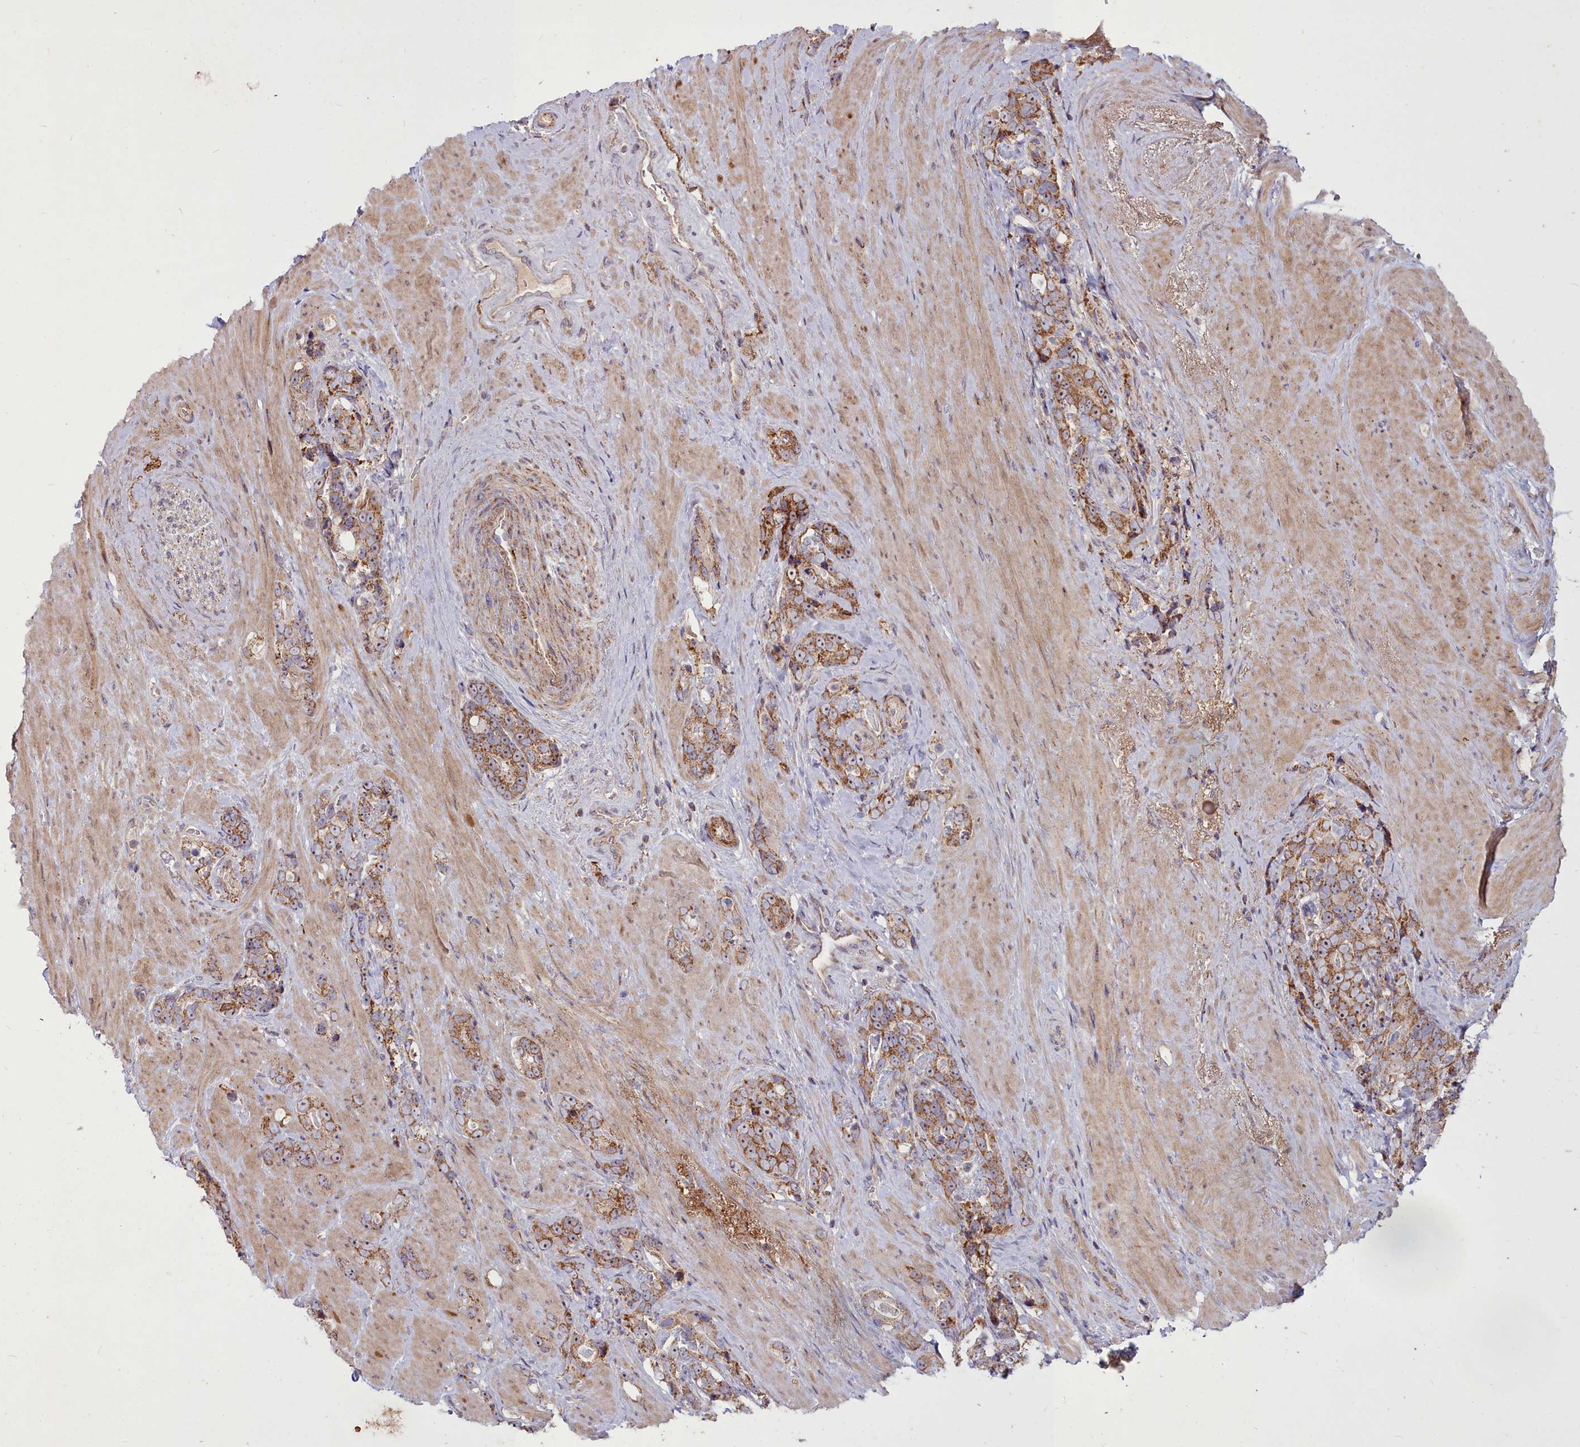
{"staining": {"intensity": "moderate", "quantity": ">75%", "location": "cytoplasmic/membranous"}, "tissue": "prostate cancer", "cell_type": "Tumor cells", "image_type": "cancer", "snomed": [{"axis": "morphology", "description": "Adenocarcinoma, High grade"}, {"axis": "topography", "description": "Prostate"}], "caption": "Protein staining of prostate cancer (high-grade adenocarcinoma) tissue exhibits moderate cytoplasmic/membranous positivity in approximately >75% of tumor cells.", "gene": "COX11", "patient": {"sex": "male", "age": 74}}